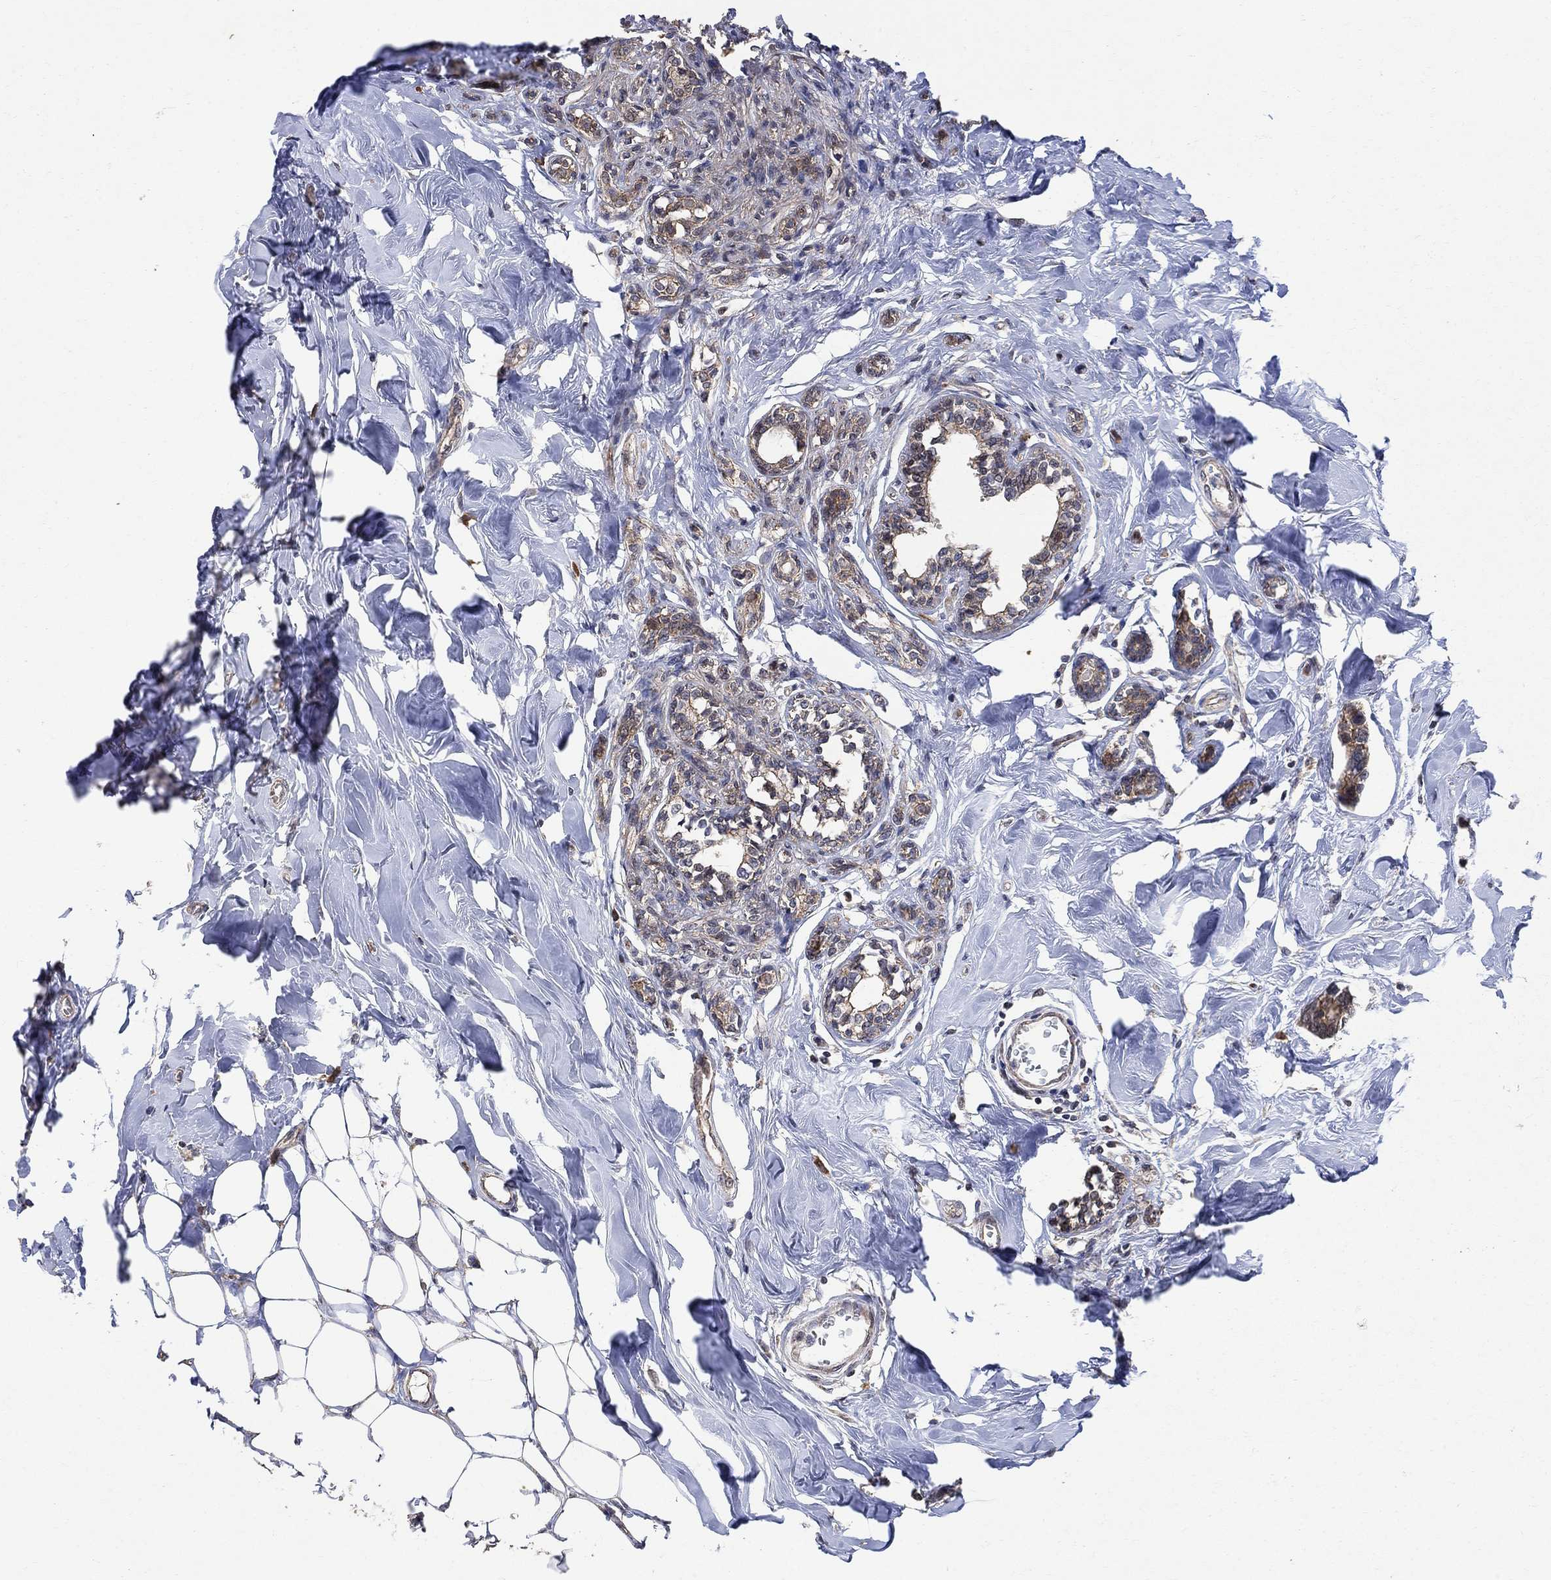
{"staining": {"intensity": "moderate", "quantity": "<25%", "location": "cytoplasmic/membranous"}, "tissue": "breast cancer", "cell_type": "Tumor cells", "image_type": "cancer", "snomed": [{"axis": "morphology", "description": "Duct carcinoma"}, {"axis": "topography", "description": "Breast"}], "caption": "A high-resolution photomicrograph shows immunohistochemistry (IHC) staining of breast cancer, which displays moderate cytoplasmic/membranous staining in about <25% of tumor cells.", "gene": "ANKRA2", "patient": {"sex": "female", "age": 83}}